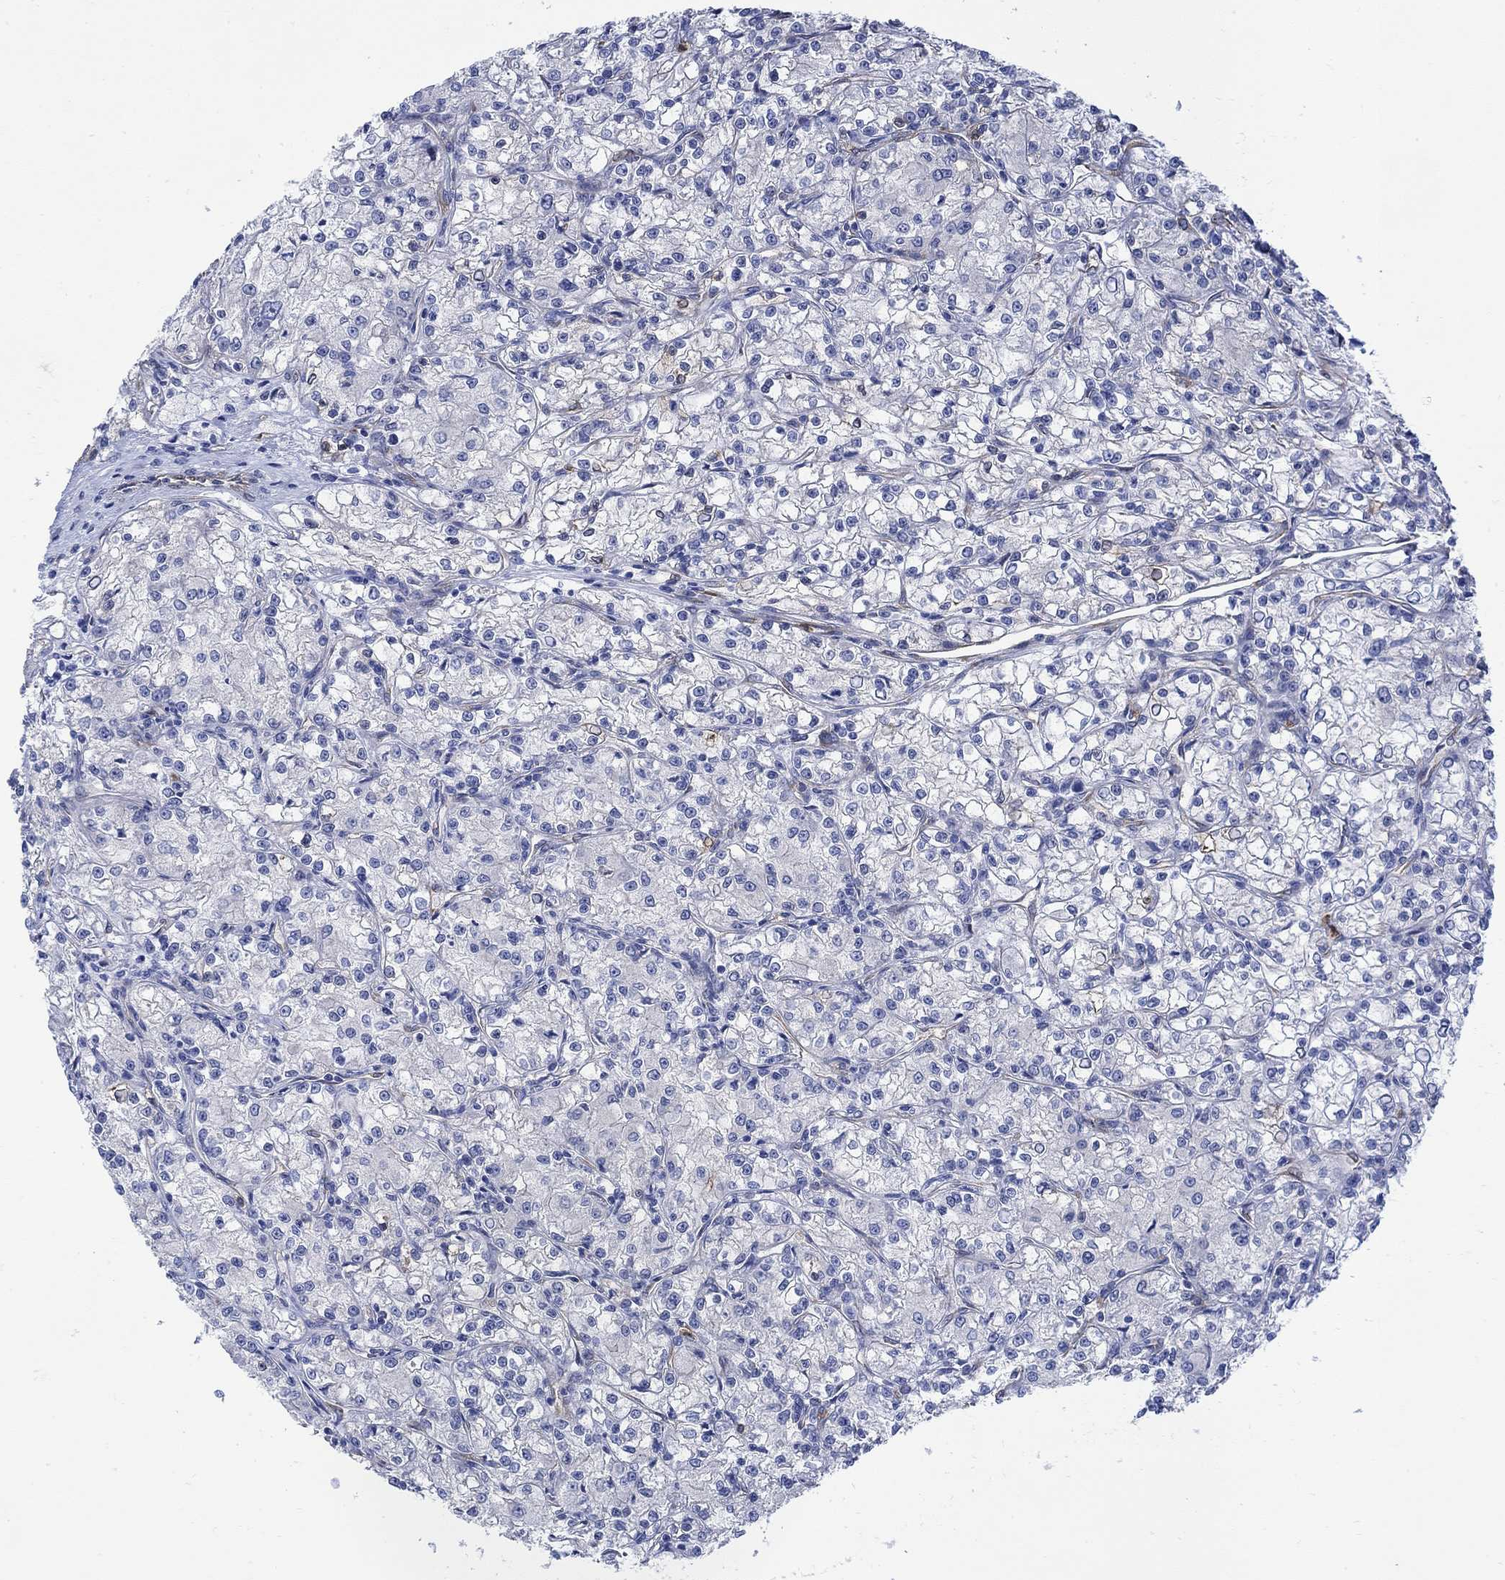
{"staining": {"intensity": "negative", "quantity": "none", "location": "none"}, "tissue": "renal cancer", "cell_type": "Tumor cells", "image_type": "cancer", "snomed": [{"axis": "morphology", "description": "Adenocarcinoma, NOS"}, {"axis": "topography", "description": "Kidney"}], "caption": "Tumor cells show no significant positivity in renal cancer (adenocarcinoma).", "gene": "TGM2", "patient": {"sex": "female", "age": 59}}